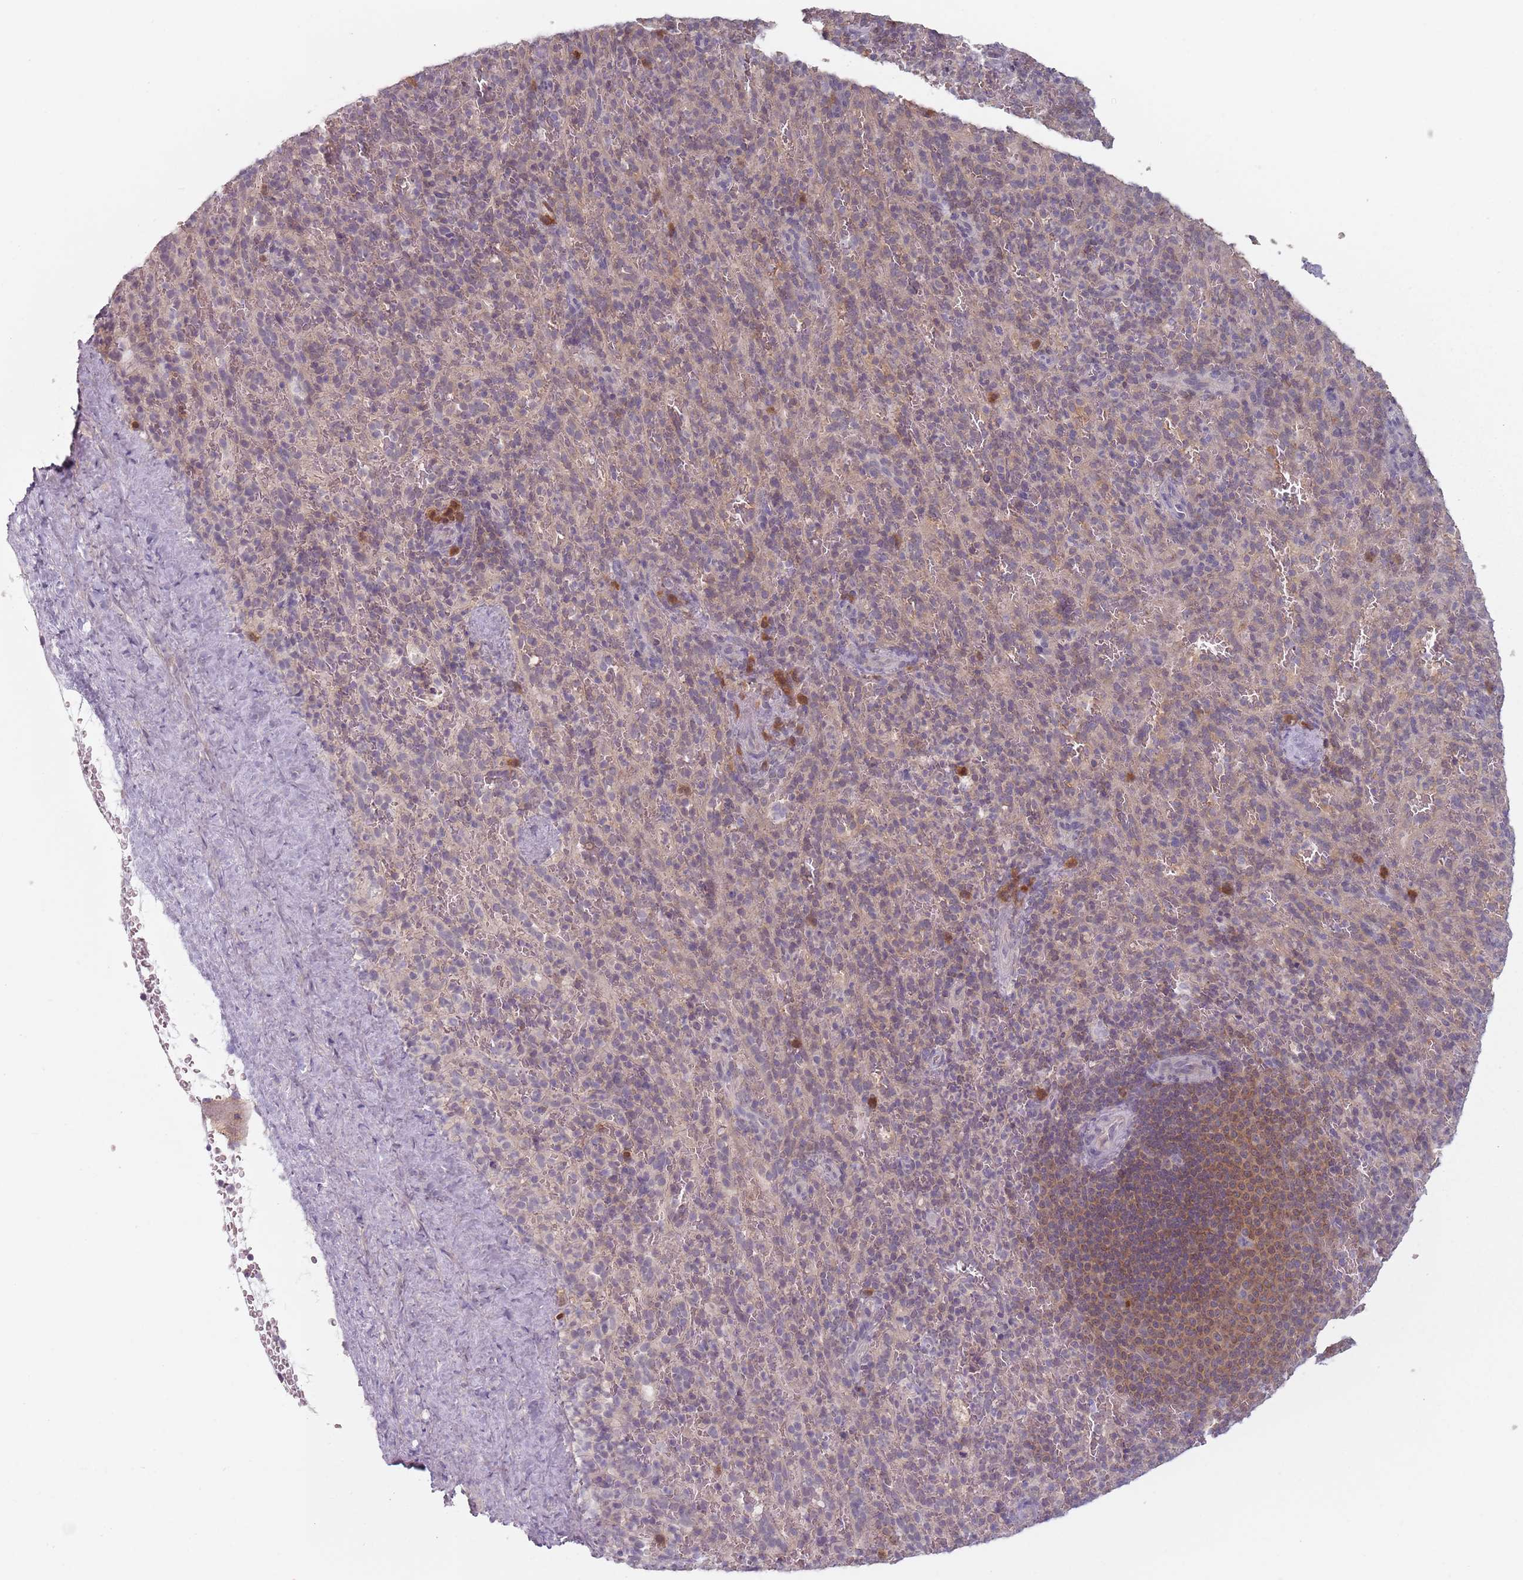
{"staining": {"intensity": "negative", "quantity": "none", "location": "none"}, "tissue": "spleen", "cell_type": "Cells in red pulp", "image_type": "normal", "snomed": [{"axis": "morphology", "description": "Normal tissue, NOS"}, {"axis": "topography", "description": "Spleen"}], "caption": "Immunohistochemistry (IHC) of benign human spleen demonstrates no positivity in cells in red pulp. (DAB immunohistochemistry (IHC), high magnification).", "gene": "NAXE", "patient": {"sex": "female", "age": 21}}